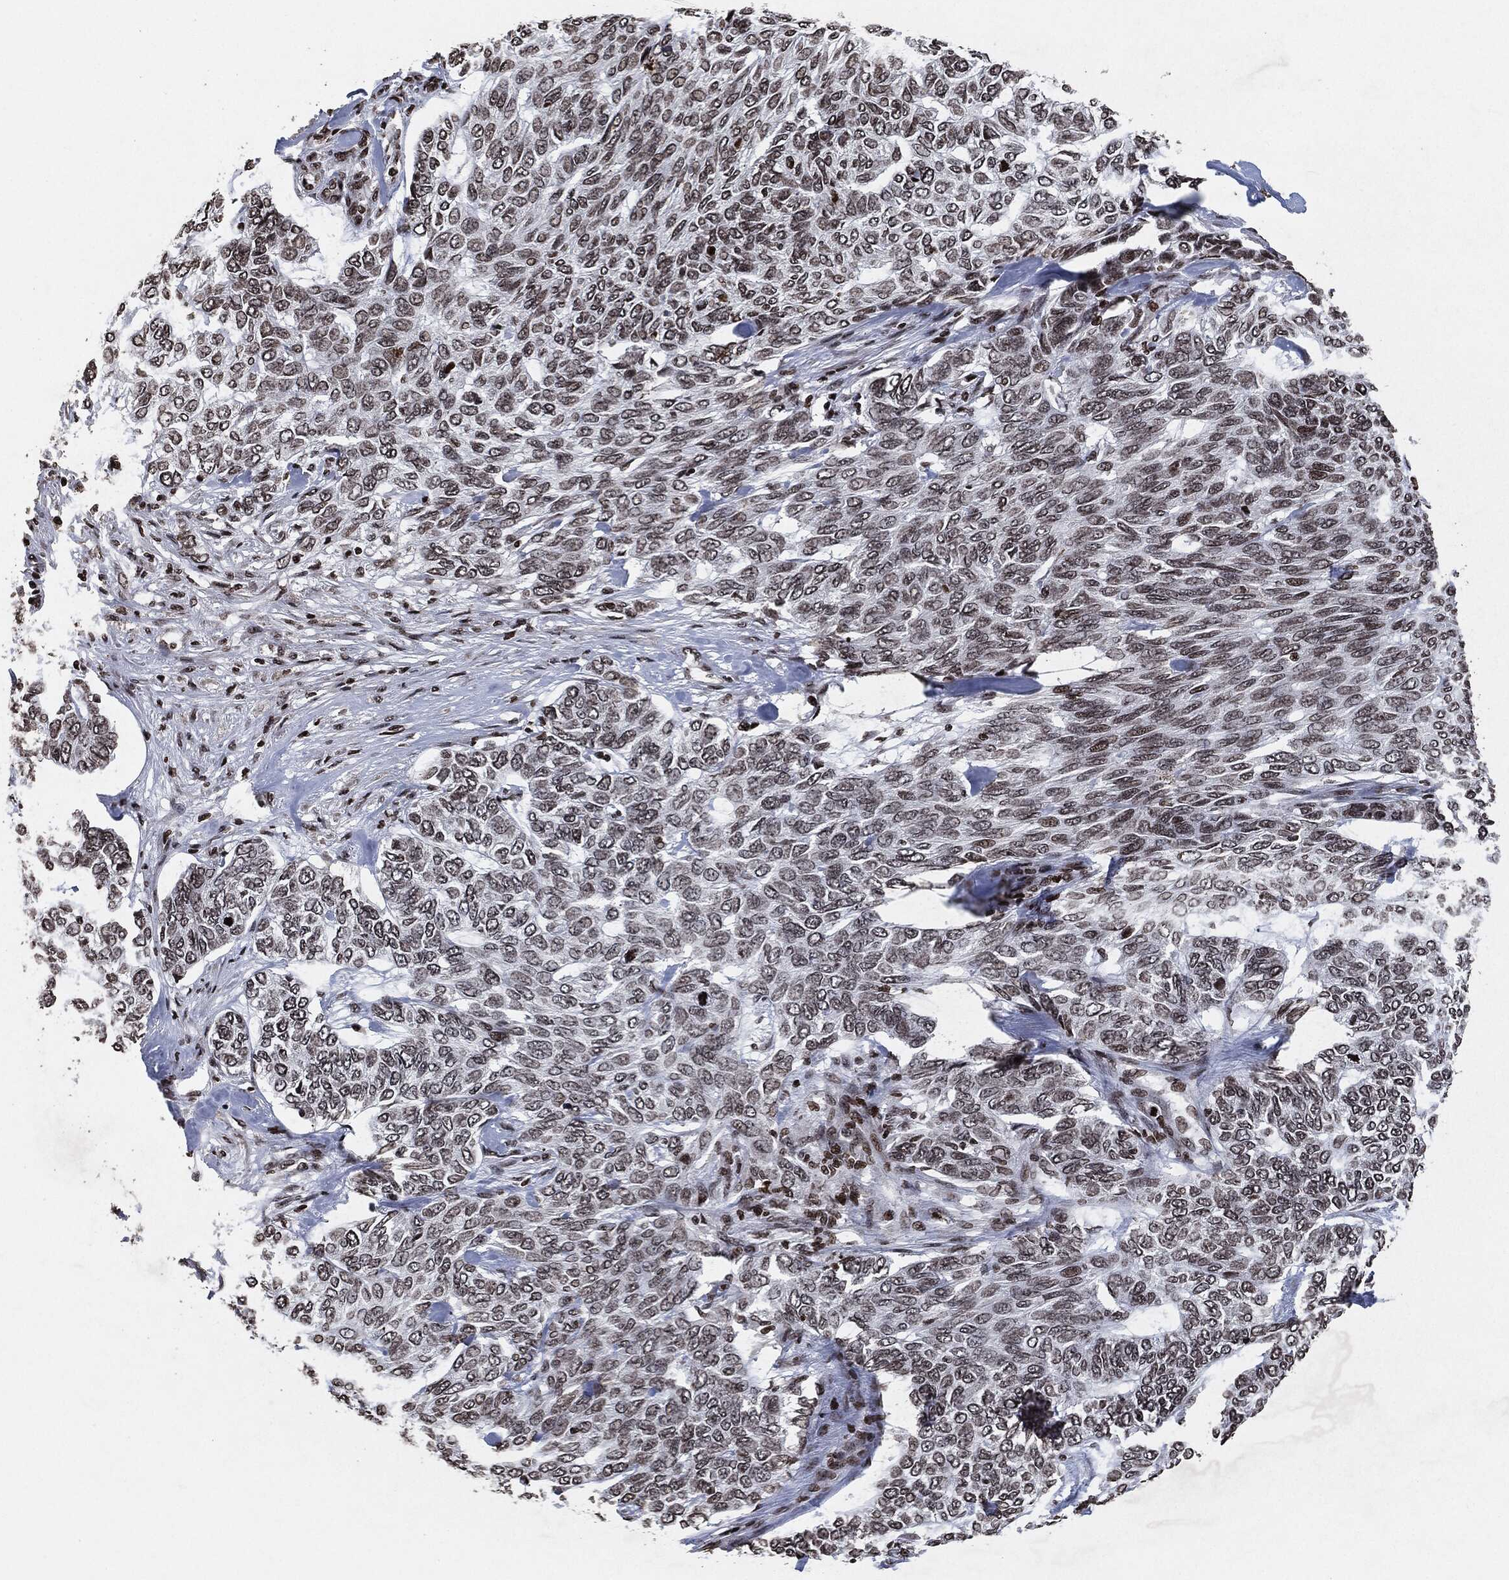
{"staining": {"intensity": "moderate", "quantity": "<25%", "location": "nuclear"}, "tissue": "skin cancer", "cell_type": "Tumor cells", "image_type": "cancer", "snomed": [{"axis": "morphology", "description": "Basal cell carcinoma"}, {"axis": "topography", "description": "Skin"}], "caption": "IHC (DAB) staining of human basal cell carcinoma (skin) shows moderate nuclear protein staining in about <25% of tumor cells.", "gene": "JUN", "patient": {"sex": "female", "age": 65}}